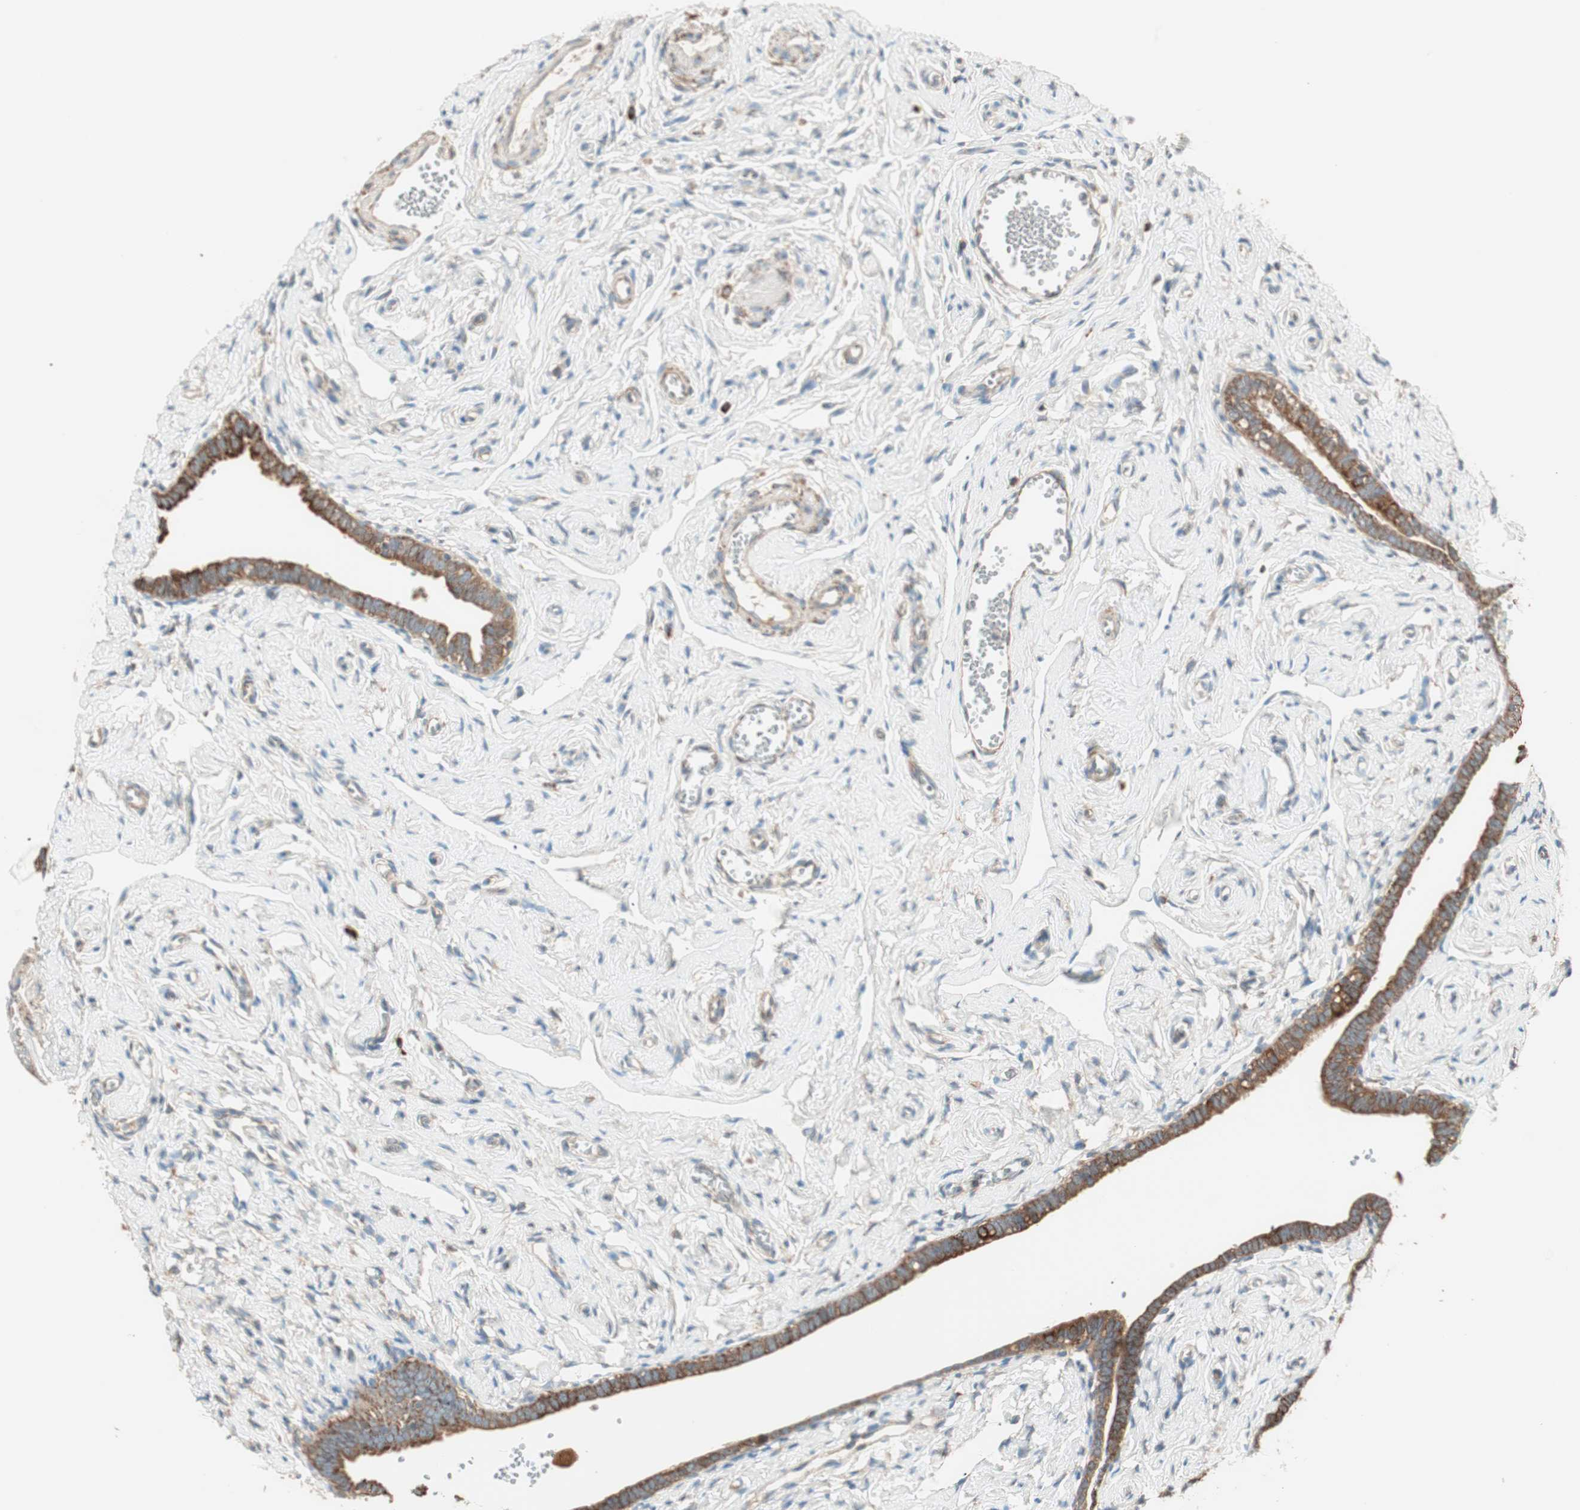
{"staining": {"intensity": "strong", "quantity": ">75%", "location": "cytoplasmic/membranous"}, "tissue": "fallopian tube", "cell_type": "Glandular cells", "image_type": "normal", "snomed": [{"axis": "morphology", "description": "Normal tissue, NOS"}, {"axis": "topography", "description": "Fallopian tube"}], "caption": "Strong cytoplasmic/membranous staining for a protein is present in approximately >75% of glandular cells of benign fallopian tube using IHC.", "gene": "CC2D1A", "patient": {"sex": "female", "age": 71}}